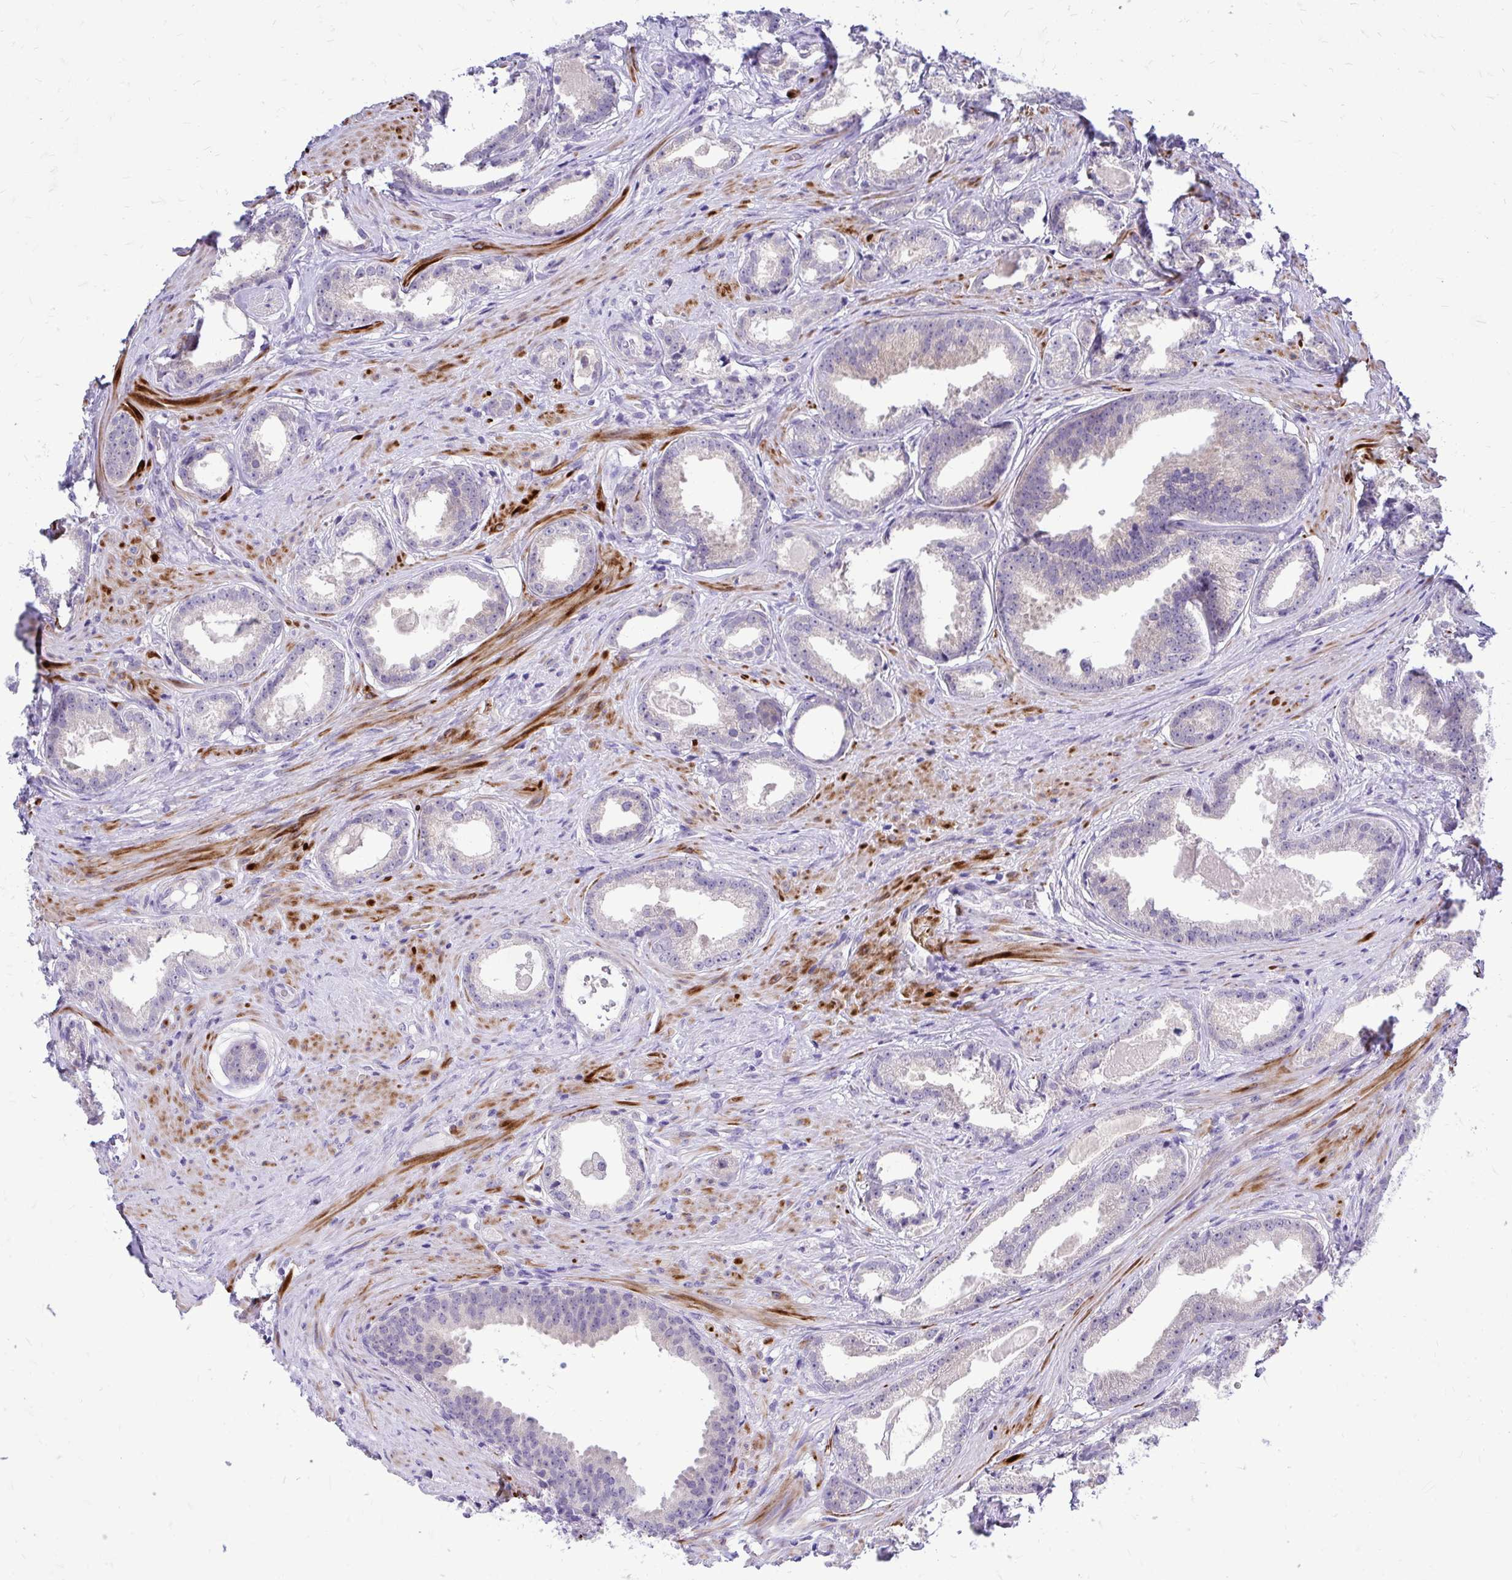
{"staining": {"intensity": "negative", "quantity": "none", "location": "none"}, "tissue": "prostate cancer", "cell_type": "Tumor cells", "image_type": "cancer", "snomed": [{"axis": "morphology", "description": "Adenocarcinoma, Low grade"}, {"axis": "topography", "description": "Prostate"}], "caption": "This histopathology image is of prostate cancer stained with IHC to label a protein in brown with the nuclei are counter-stained blue. There is no staining in tumor cells.", "gene": "ZSWIM9", "patient": {"sex": "male", "age": 65}}